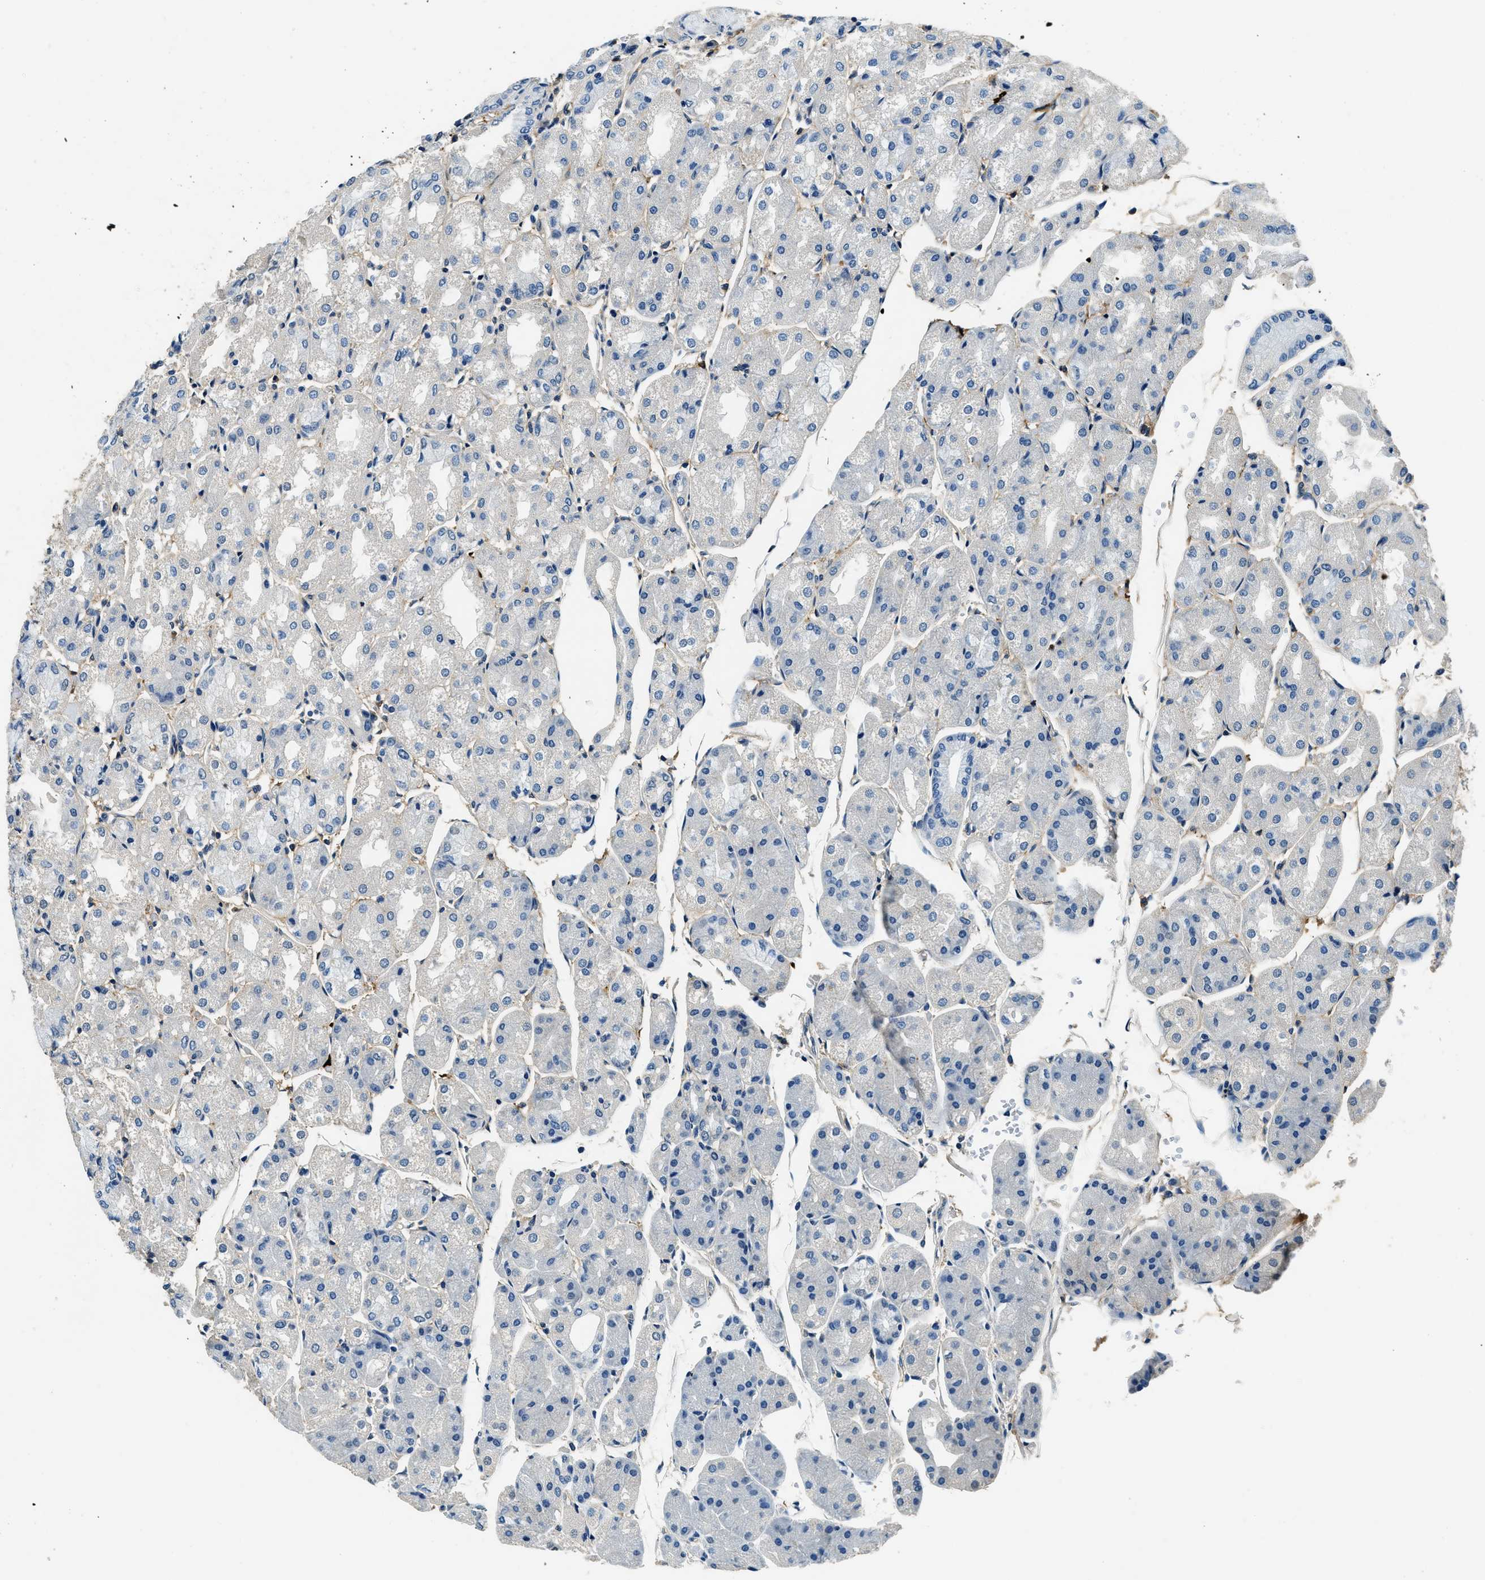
{"staining": {"intensity": "negative", "quantity": "none", "location": "none"}, "tissue": "stomach", "cell_type": "Glandular cells", "image_type": "normal", "snomed": [{"axis": "morphology", "description": "Normal tissue, NOS"}, {"axis": "topography", "description": "Stomach, upper"}], "caption": "Immunohistochemistry of unremarkable human stomach displays no positivity in glandular cells.", "gene": "TMEM186", "patient": {"sex": "male", "age": 72}}